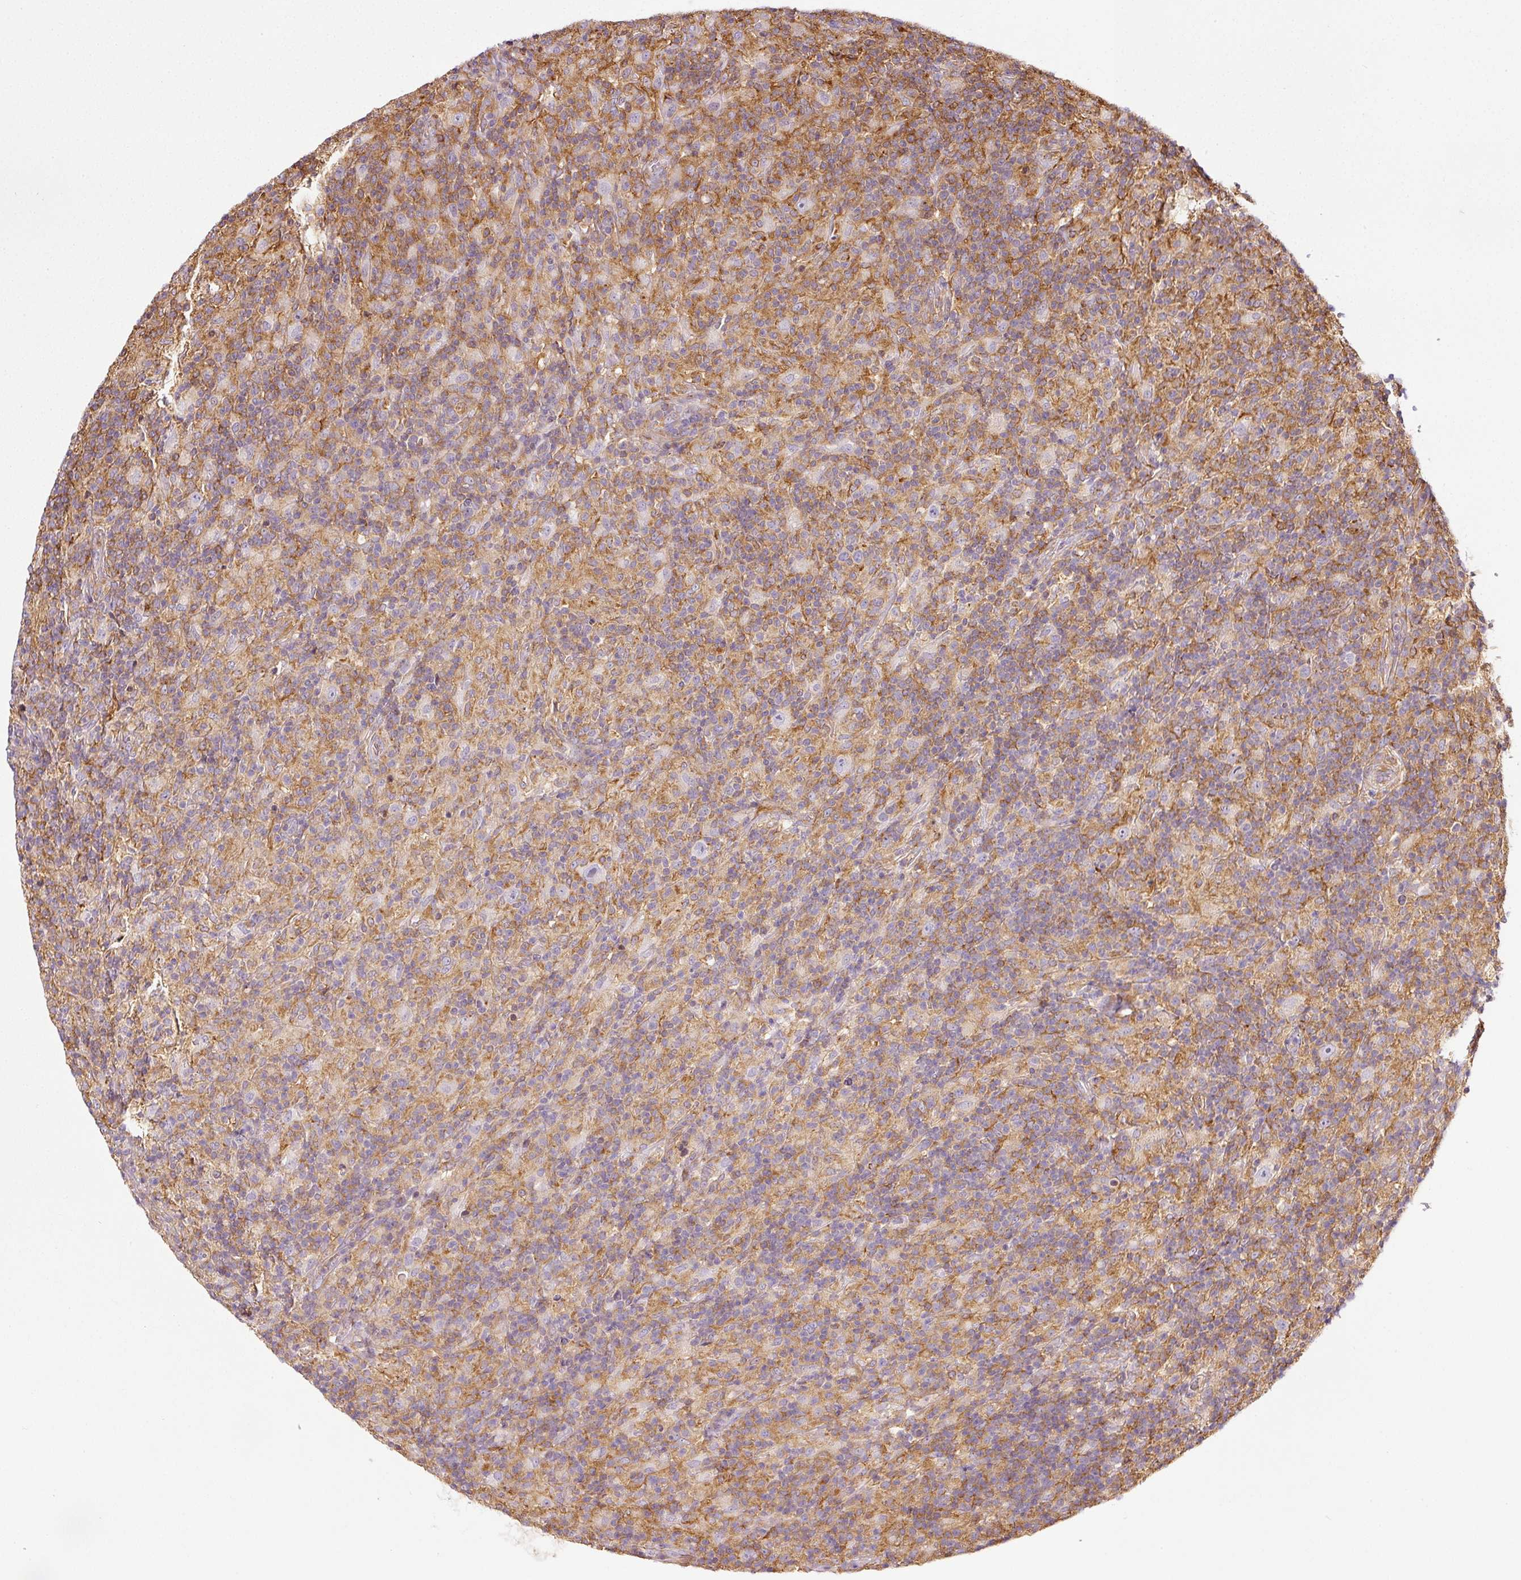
{"staining": {"intensity": "negative", "quantity": "none", "location": "none"}, "tissue": "lymphoma", "cell_type": "Tumor cells", "image_type": "cancer", "snomed": [{"axis": "morphology", "description": "Hodgkin's disease, NOS"}, {"axis": "topography", "description": "Lymph node"}], "caption": "A photomicrograph of Hodgkin's disease stained for a protein shows no brown staining in tumor cells.", "gene": "SCNM1", "patient": {"sex": "male", "age": 70}}